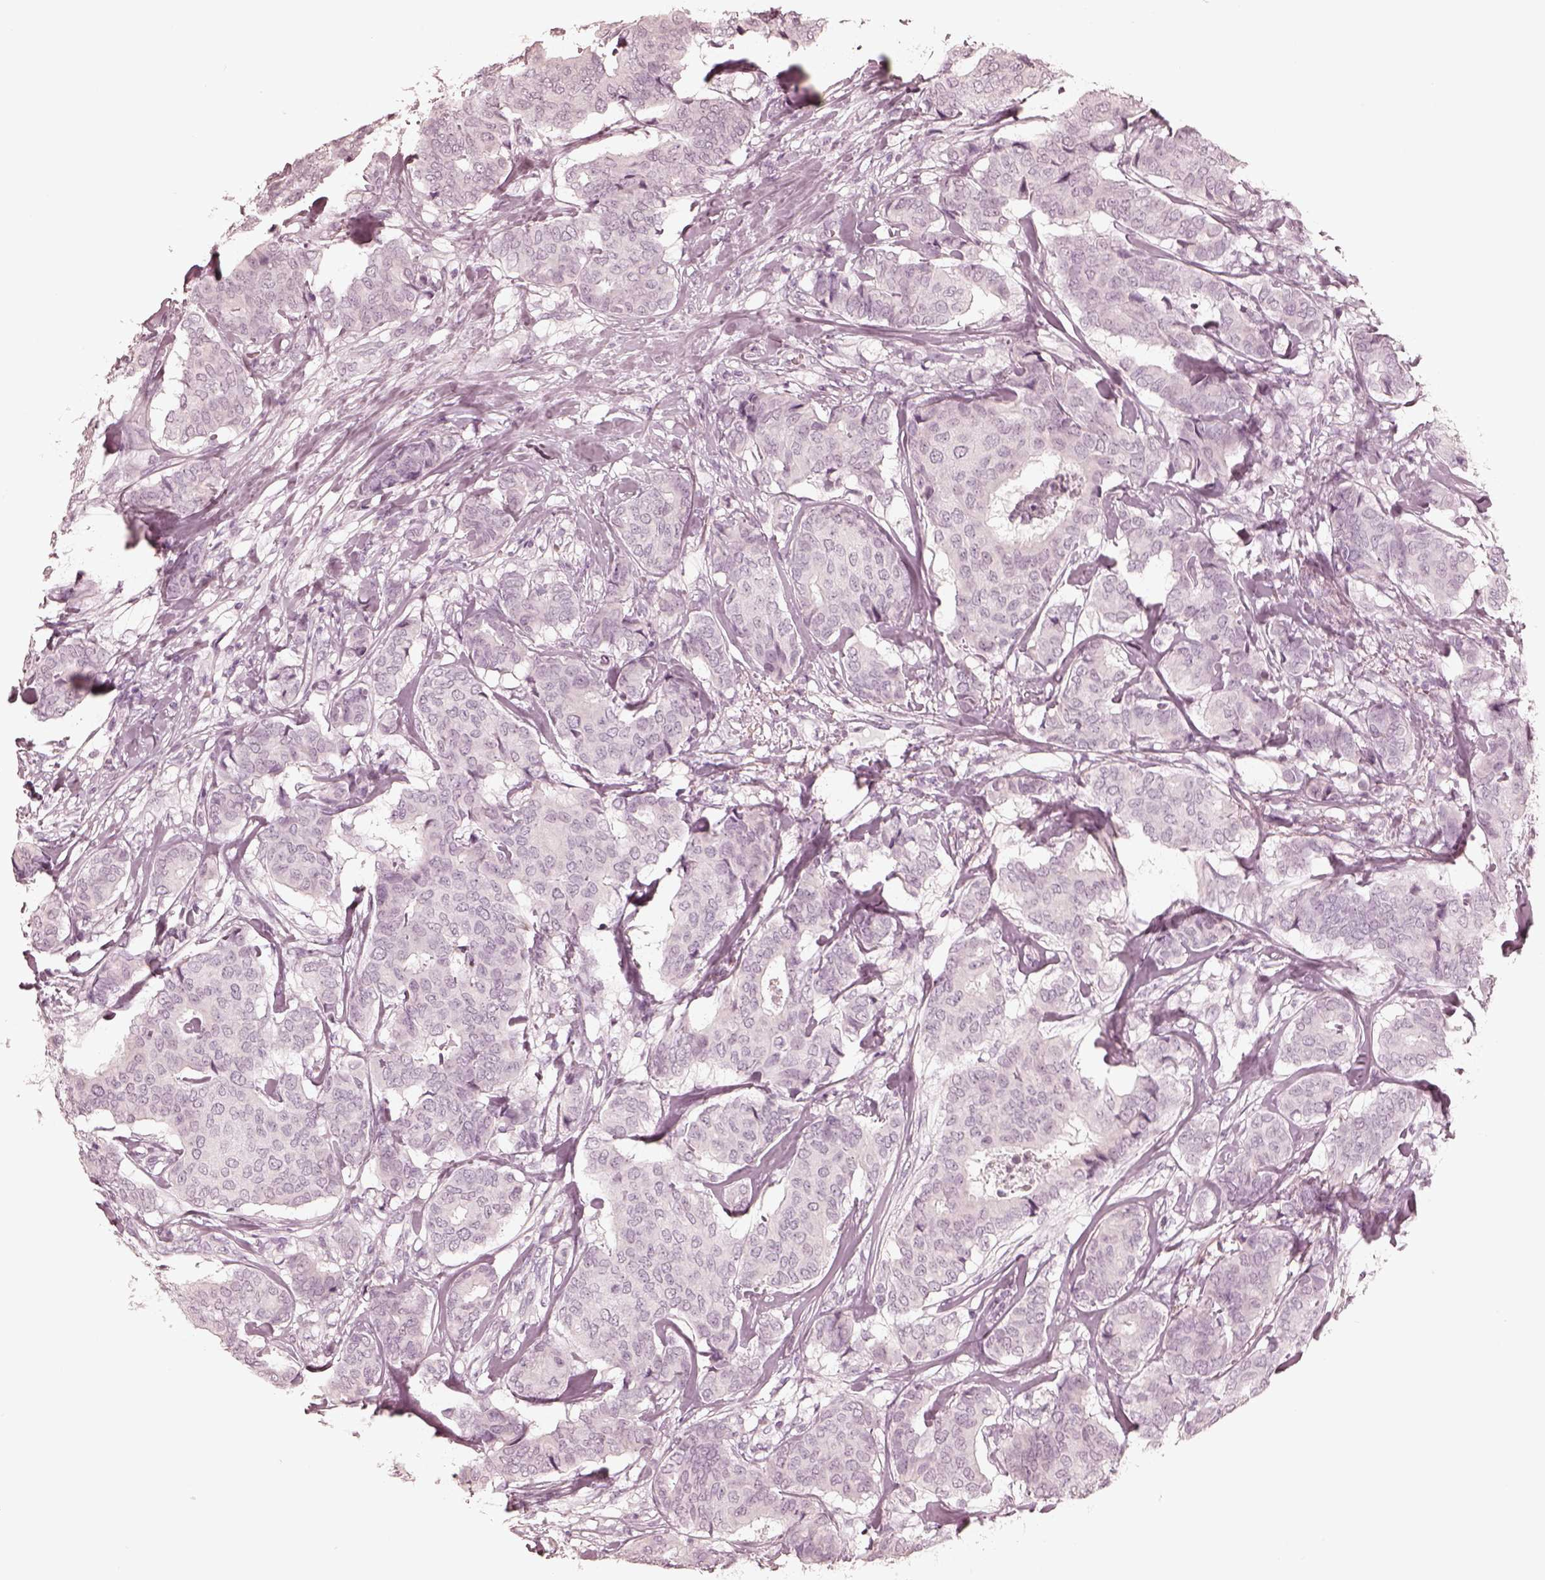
{"staining": {"intensity": "negative", "quantity": "none", "location": "none"}, "tissue": "breast cancer", "cell_type": "Tumor cells", "image_type": "cancer", "snomed": [{"axis": "morphology", "description": "Duct carcinoma"}, {"axis": "topography", "description": "Breast"}], "caption": "DAB immunohistochemical staining of human breast cancer (infiltrating ductal carcinoma) reveals no significant expression in tumor cells.", "gene": "CALR3", "patient": {"sex": "female", "age": 75}}